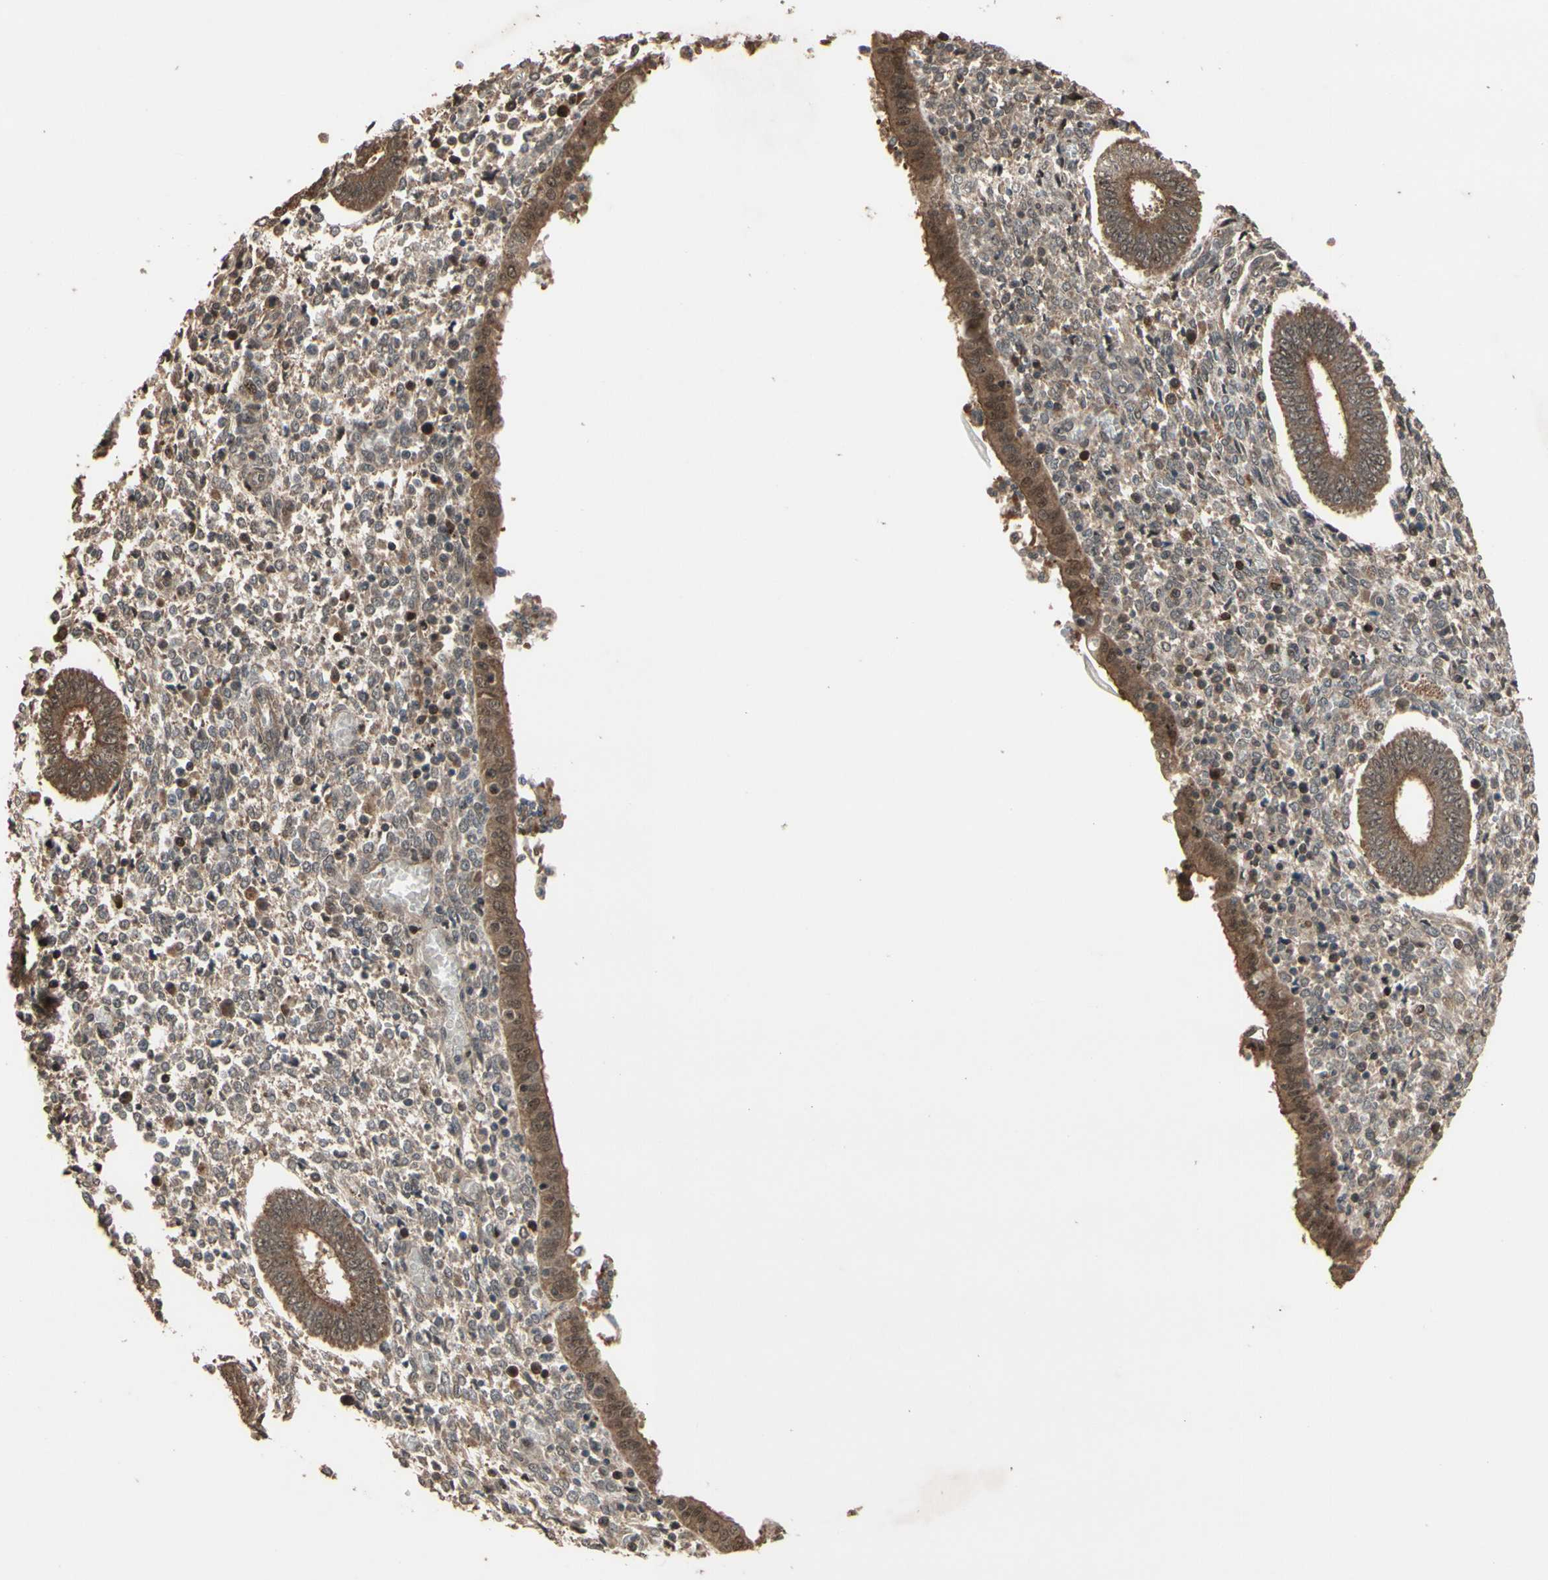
{"staining": {"intensity": "moderate", "quantity": "25%-75%", "location": "cytoplasmic/membranous"}, "tissue": "endometrium", "cell_type": "Cells in endometrial stroma", "image_type": "normal", "snomed": [{"axis": "morphology", "description": "Normal tissue, NOS"}, {"axis": "topography", "description": "Endometrium"}], "caption": "Immunohistochemistry (IHC) image of unremarkable endometrium: human endometrium stained using immunohistochemistry demonstrates medium levels of moderate protein expression localized specifically in the cytoplasmic/membranous of cells in endometrial stroma, appearing as a cytoplasmic/membranous brown color.", "gene": "CSF1R", "patient": {"sex": "female", "age": 35}}